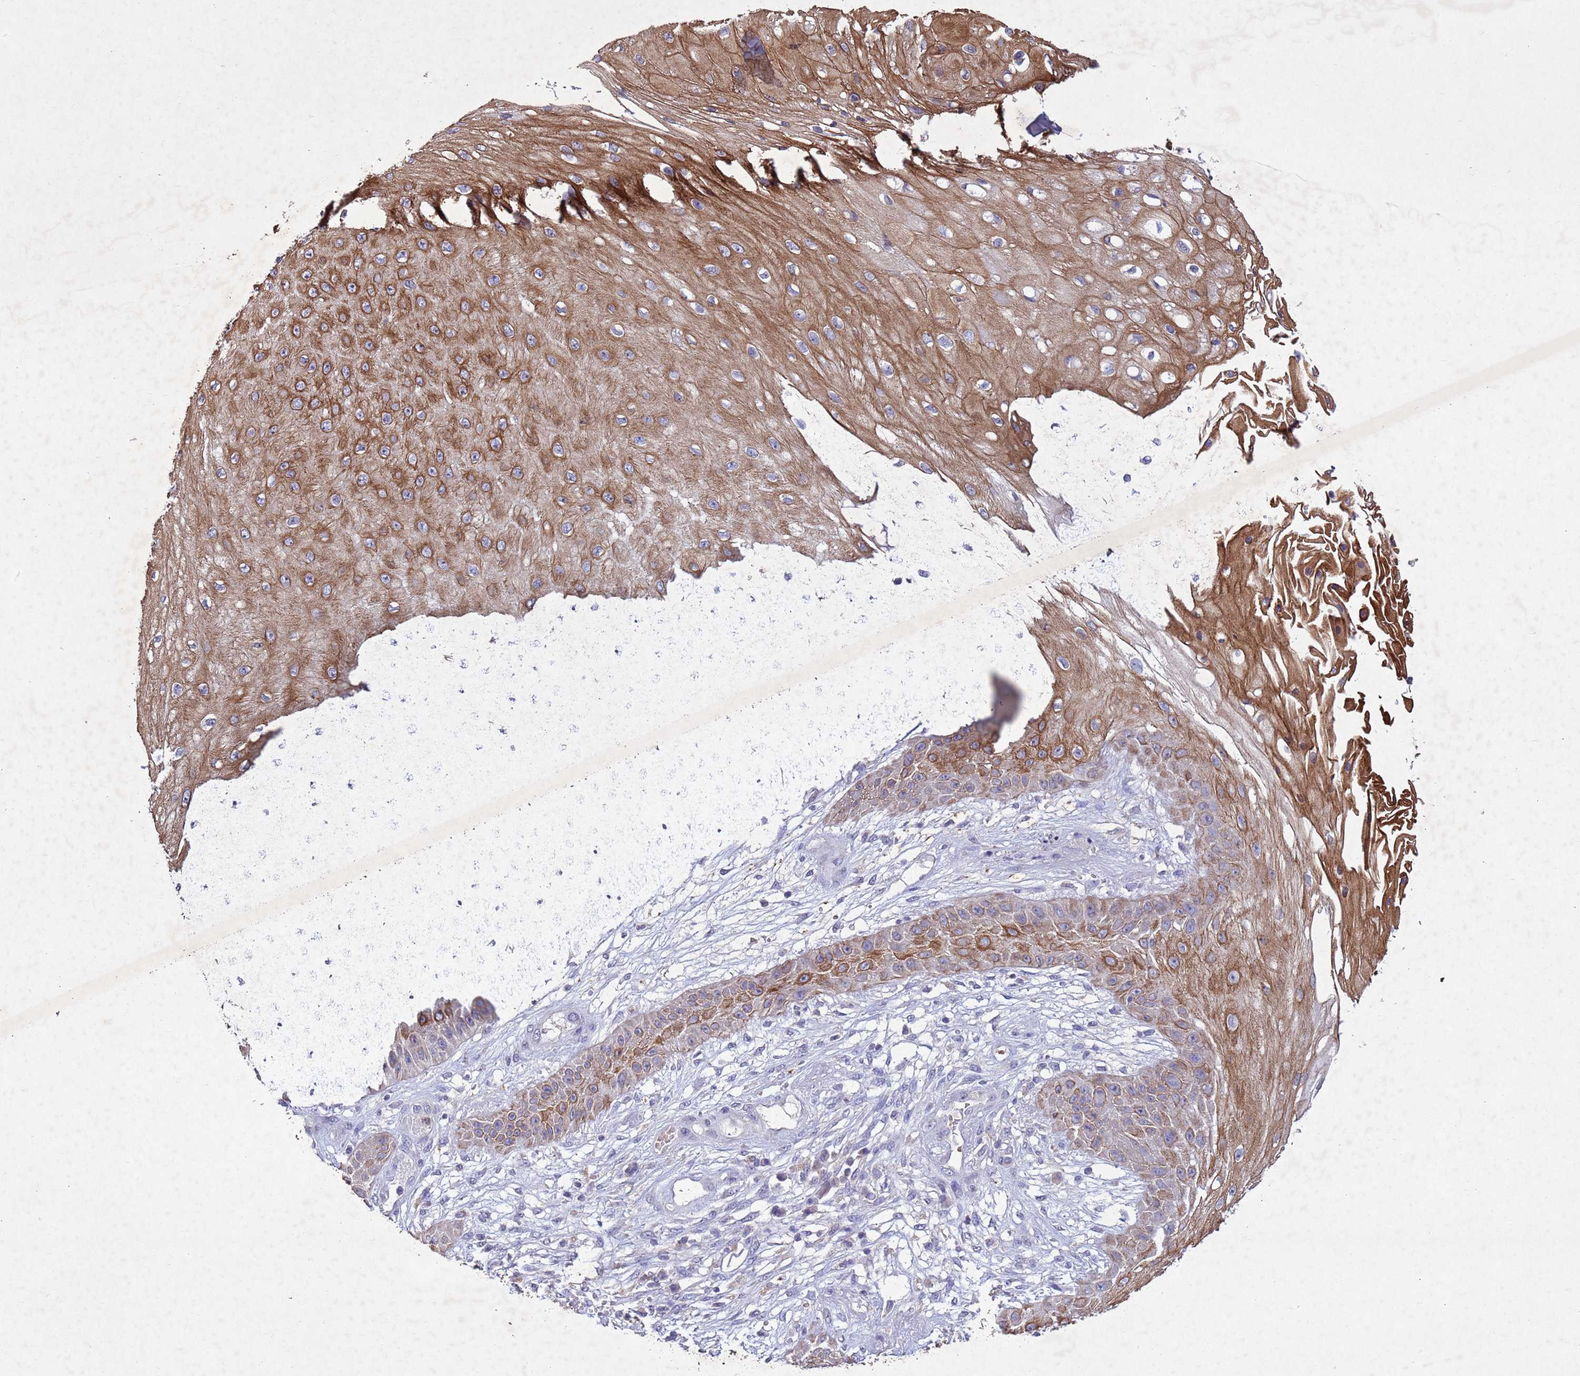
{"staining": {"intensity": "moderate", "quantity": ">75%", "location": "cytoplasmic/membranous"}, "tissue": "skin cancer", "cell_type": "Tumor cells", "image_type": "cancer", "snomed": [{"axis": "morphology", "description": "Squamous cell carcinoma, NOS"}, {"axis": "topography", "description": "Skin"}], "caption": "About >75% of tumor cells in human squamous cell carcinoma (skin) demonstrate moderate cytoplasmic/membranous protein positivity as visualized by brown immunohistochemical staining.", "gene": "NLRP11", "patient": {"sex": "male", "age": 70}}